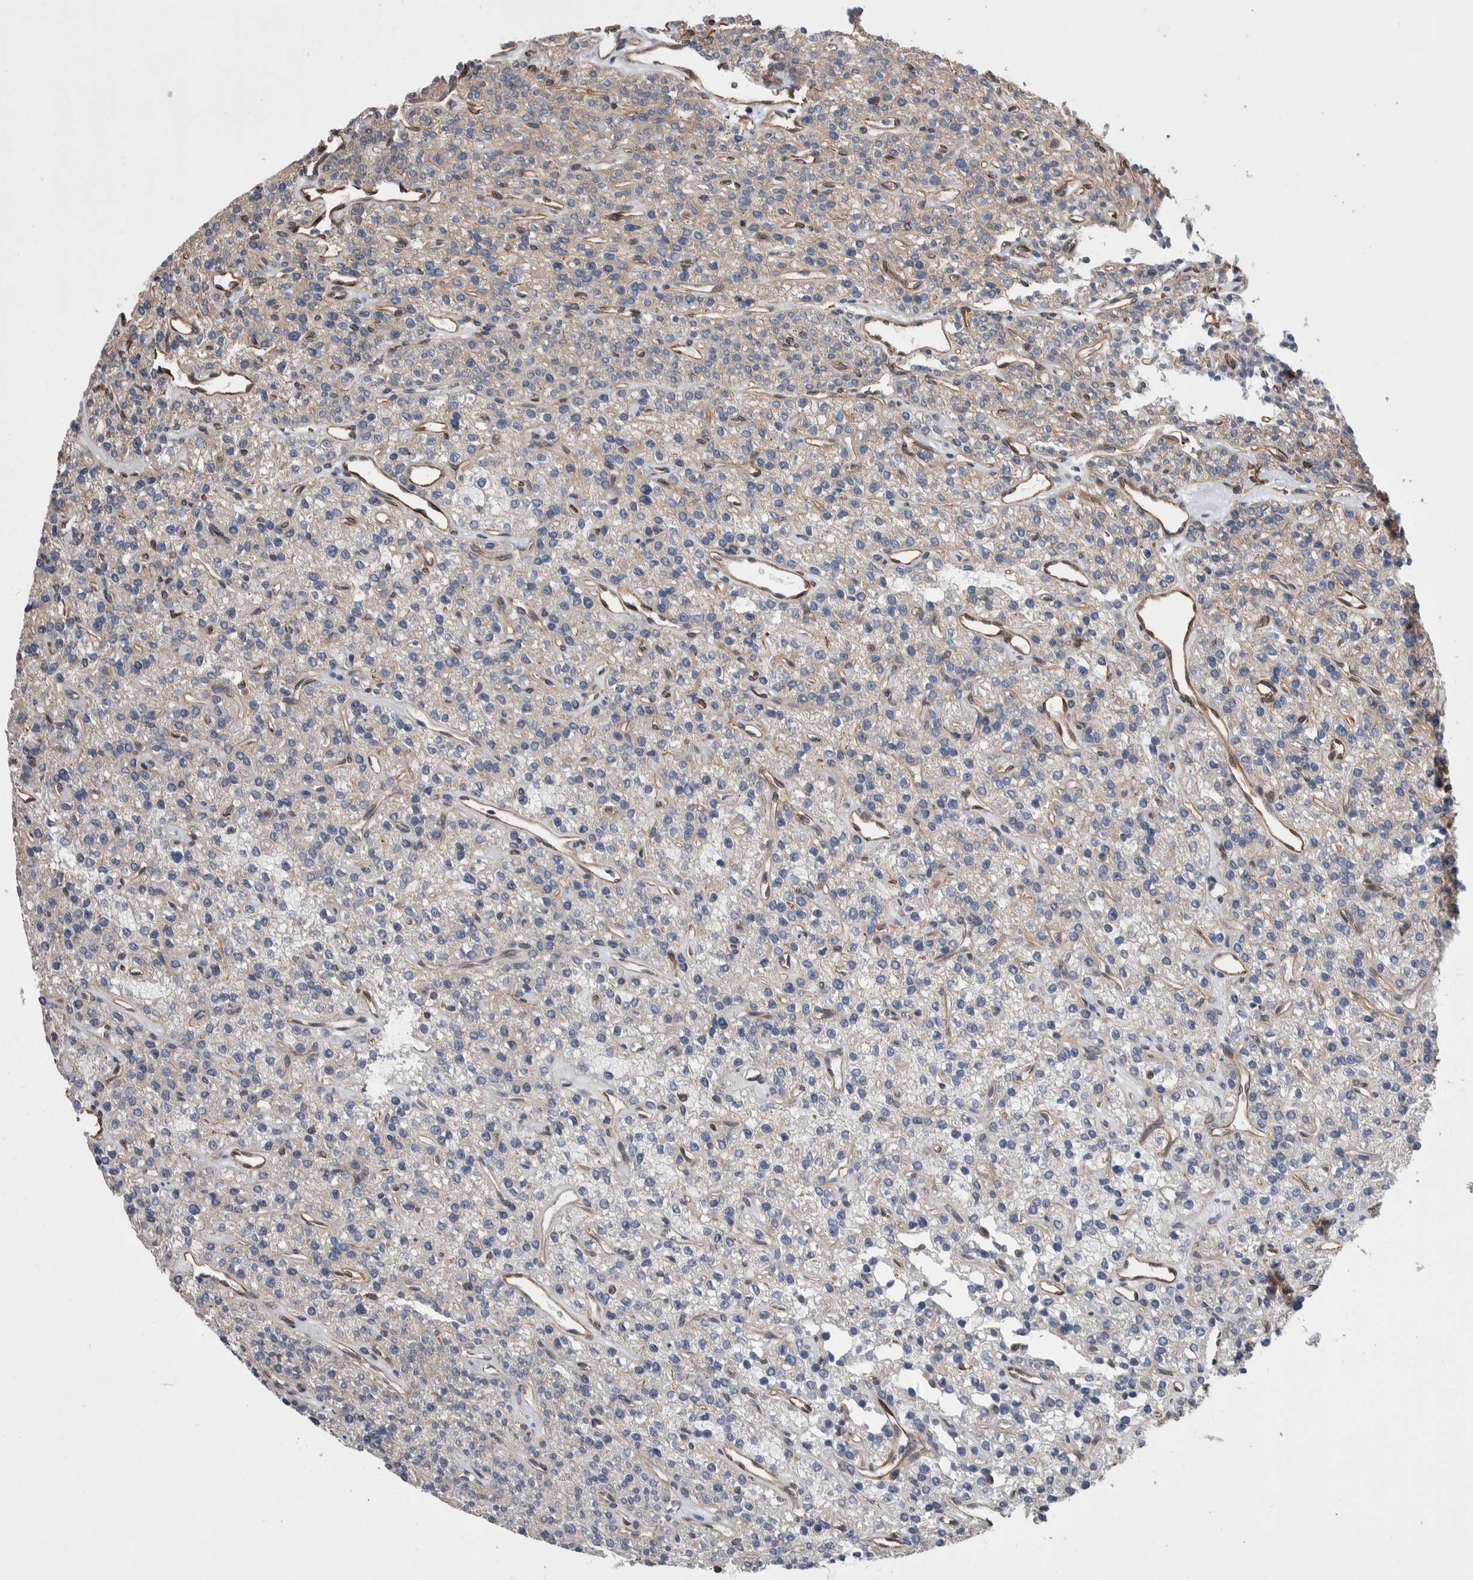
{"staining": {"intensity": "moderate", "quantity": "25%-75%", "location": "cytoplasmic/membranous"}, "tissue": "parathyroid gland", "cell_type": "Glandular cells", "image_type": "normal", "snomed": [{"axis": "morphology", "description": "Normal tissue, NOS"}, {"axis": "topography", "description": "Parathyroid gland"}], "caption": "Benign parathyroid gland reveals moderate cytoplasmic/membranous expression in approximately 25%-75% of glandular cells The staining is performed using DAB brown chromogen to label protein expression. The nuclei are counter-stained blue using hematoxylin..", "gene": "KIF12", "patient": {"sex": "male", "age": 46}}